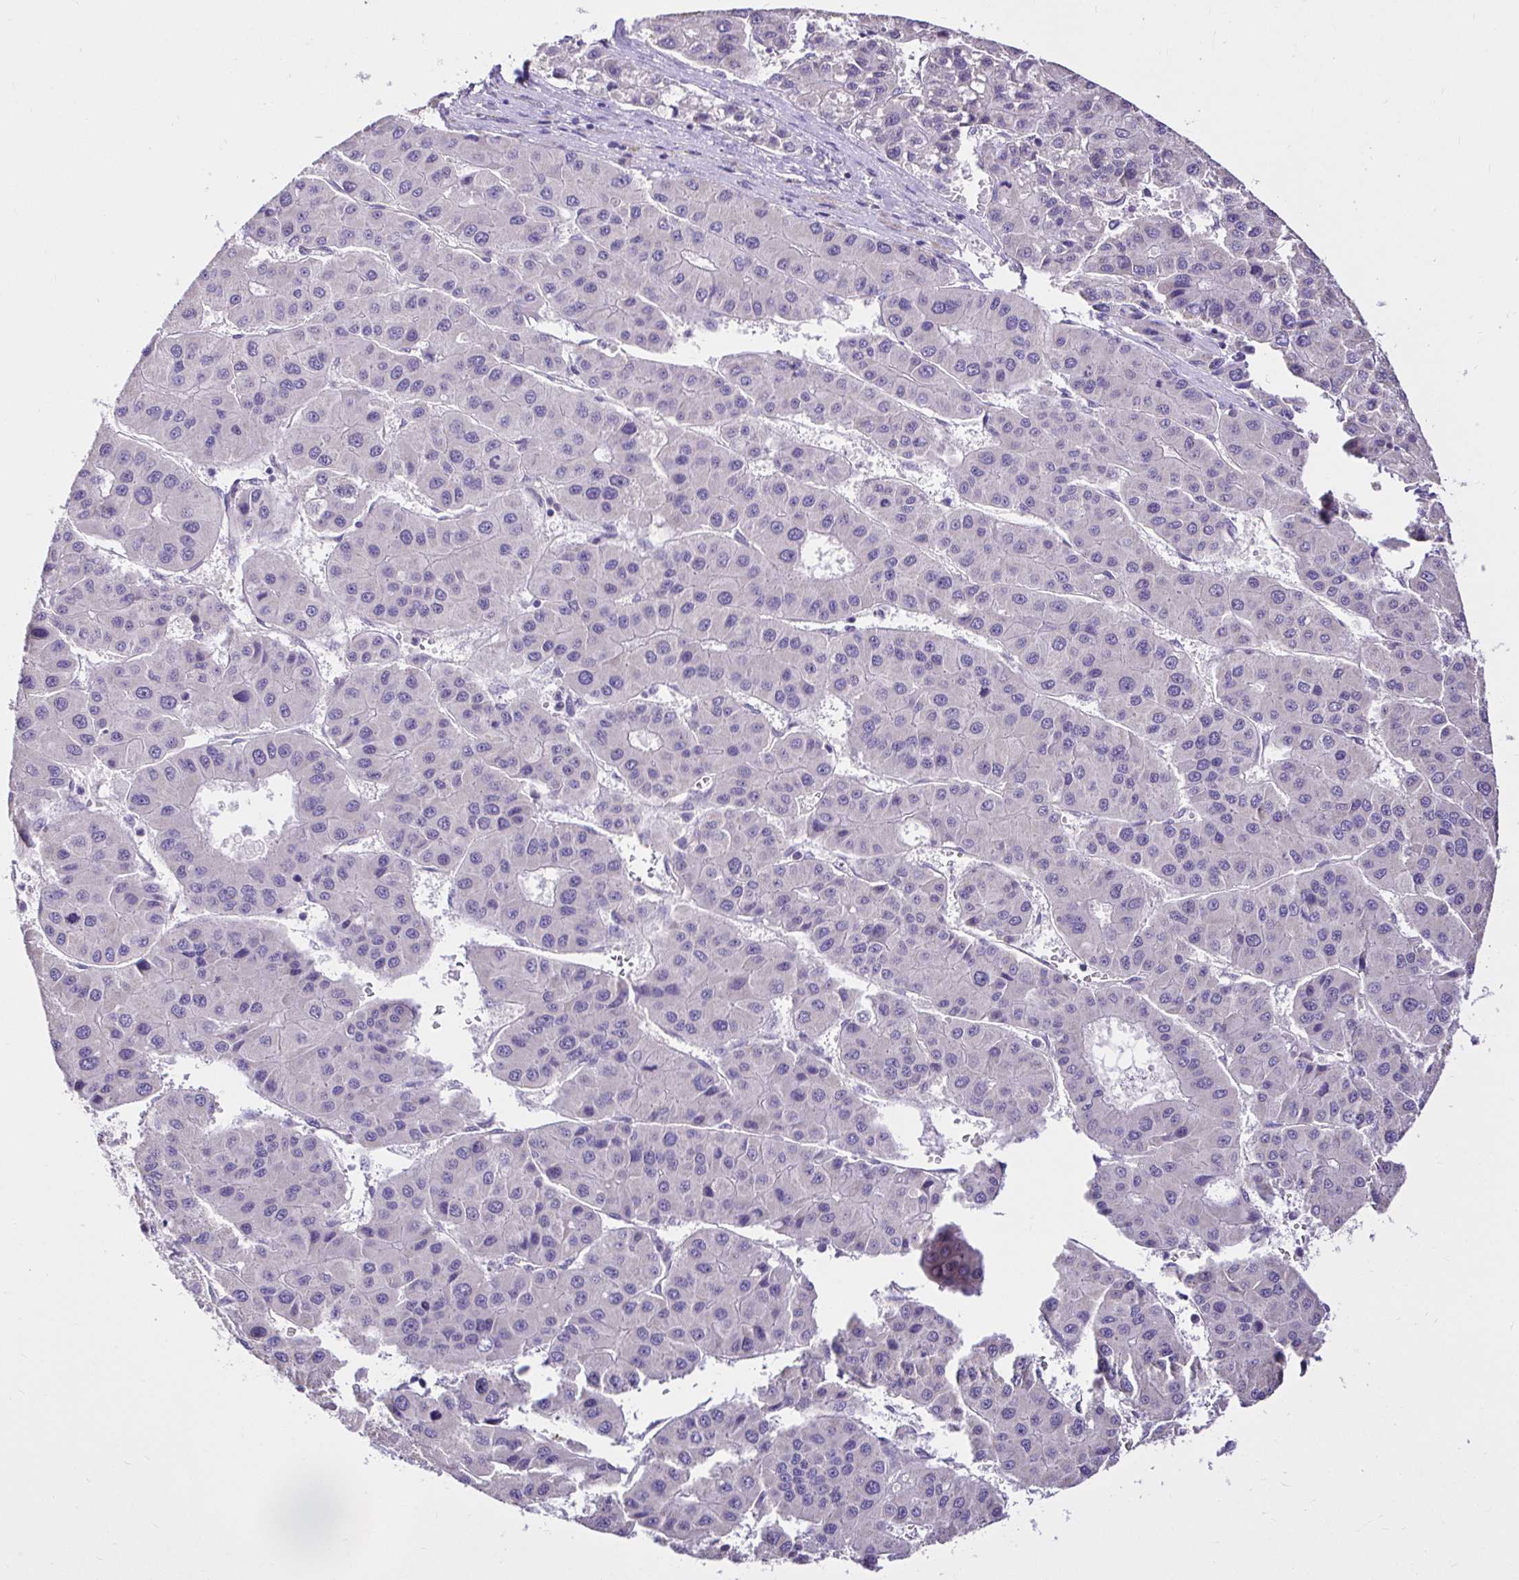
{"staining": {"intensity": "negative", "quantity": "none", "location": "none"}, "tissue": "liver cancer", "cell_type": "Tumor cells", "image_type": "cancer", "snomed": [{"axis": "morphology", "description": "Carcinoma, Hepatocellular, NOS"}, {"axis": "topography", "description": "Liver"}], "caption": "DAB (3,3'-diaminobenzidine) immunohistochemical staining of human liver hepatocellular carcinoma exhibits no significant positivity in tumor cells.", "gene": "KIAA1210", "patient": {"sex": "male", "age": 73}}